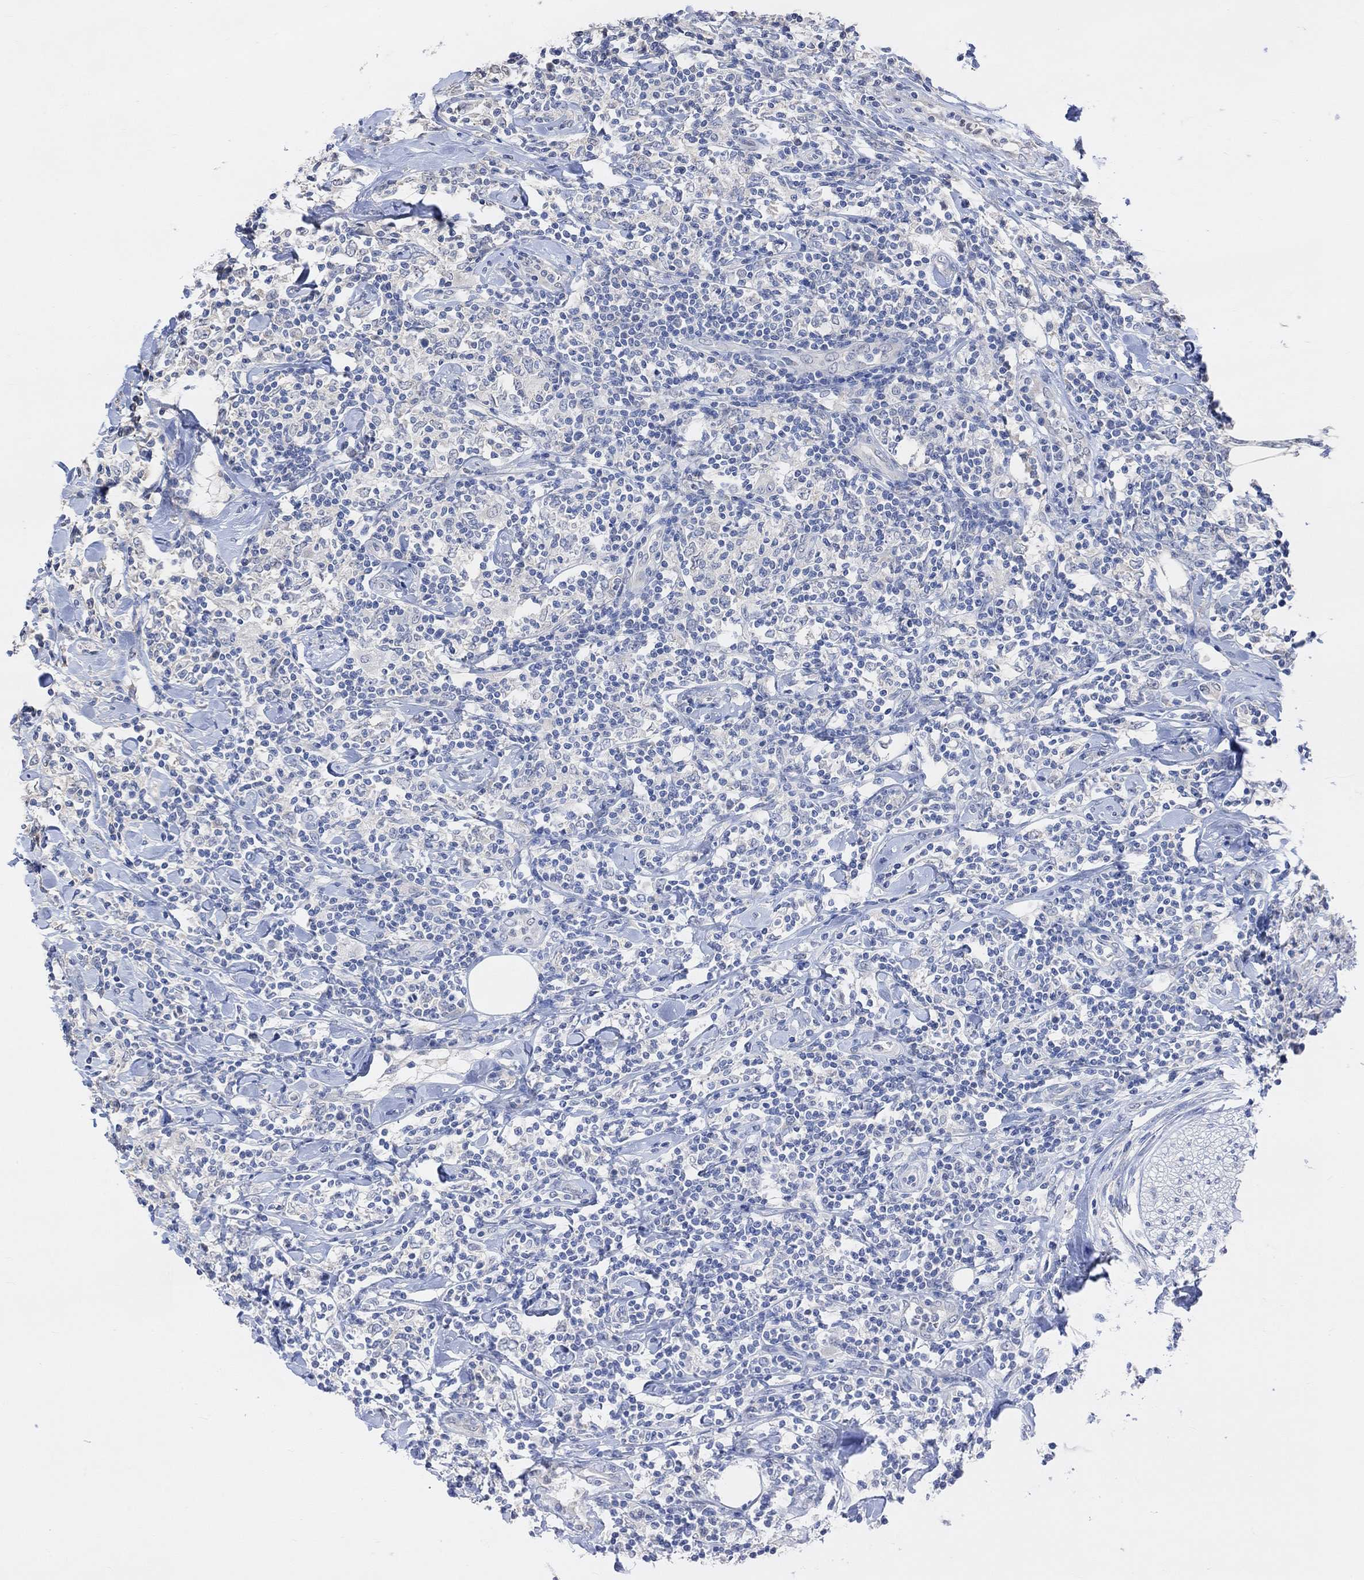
{"staining": {"intensity": "negative", "quantity": "none", "location": "none"}, "tissue": "lymphoma", "cell_type": "Tumor cells", "image_type": "cancer", "snomed": [{"axis": "morphology", "description": "Malignant lymphoma, non-Hodgkin's type, High grade"}, {"axis": "topography", "description": "Lymph node"}], "caption": "Immunohistochemistry histopathology image of lymphoma stained for a protein (brown), which demonstrates no expression in tumor cells. (Stains: DAB (3,3'-diaminobenzidine) immunohistochemistry (IHC) with hematoxylin counter stain, Microscopy: brightfield microscopy at high magnification).", "gene": "MUC1", "patient": {"sex": "female", "age": 84}}